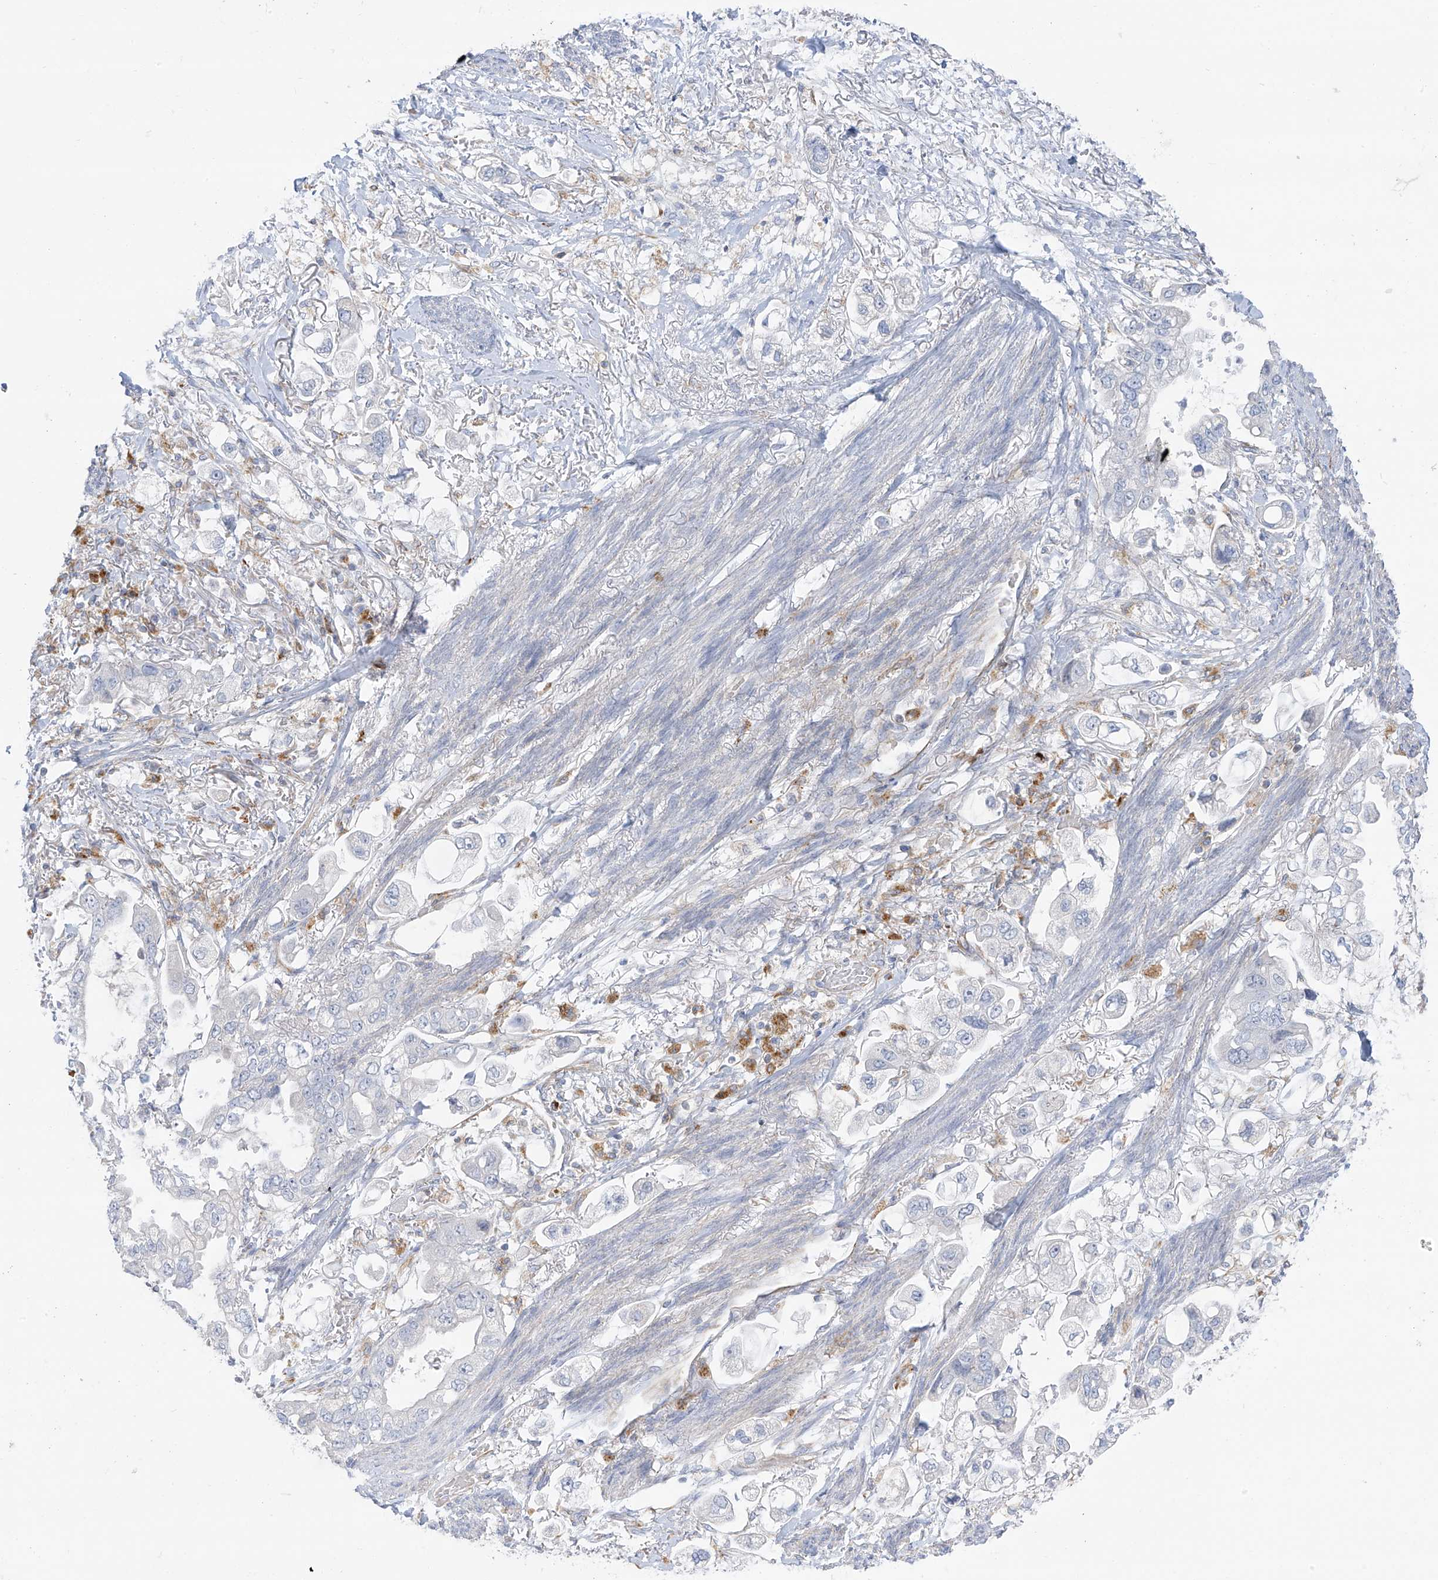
{"staining": {"intensity": "negative", "quantity": "none", "location": "none"}, "tissue": "stomach cancer", "cell_type": "Tumor cells", "image_type": "cancer", "snomed": [{"axis": "morphology", "description": "Adenocarcinoma, NOS"}, {"axis": "topography", "description": "Stomach"}], "caption": "This image is of adenocarcinoma (stomach) stained with immunohistochemistry to label a protein in brown with the nuclei are counter-stained blue. There is no expression in tumor cells. (Immunohistochemistry, brightfield microscopy, high magnification).", "gene": "TAL2", "patient": {"sex": "male", "age": 62}}